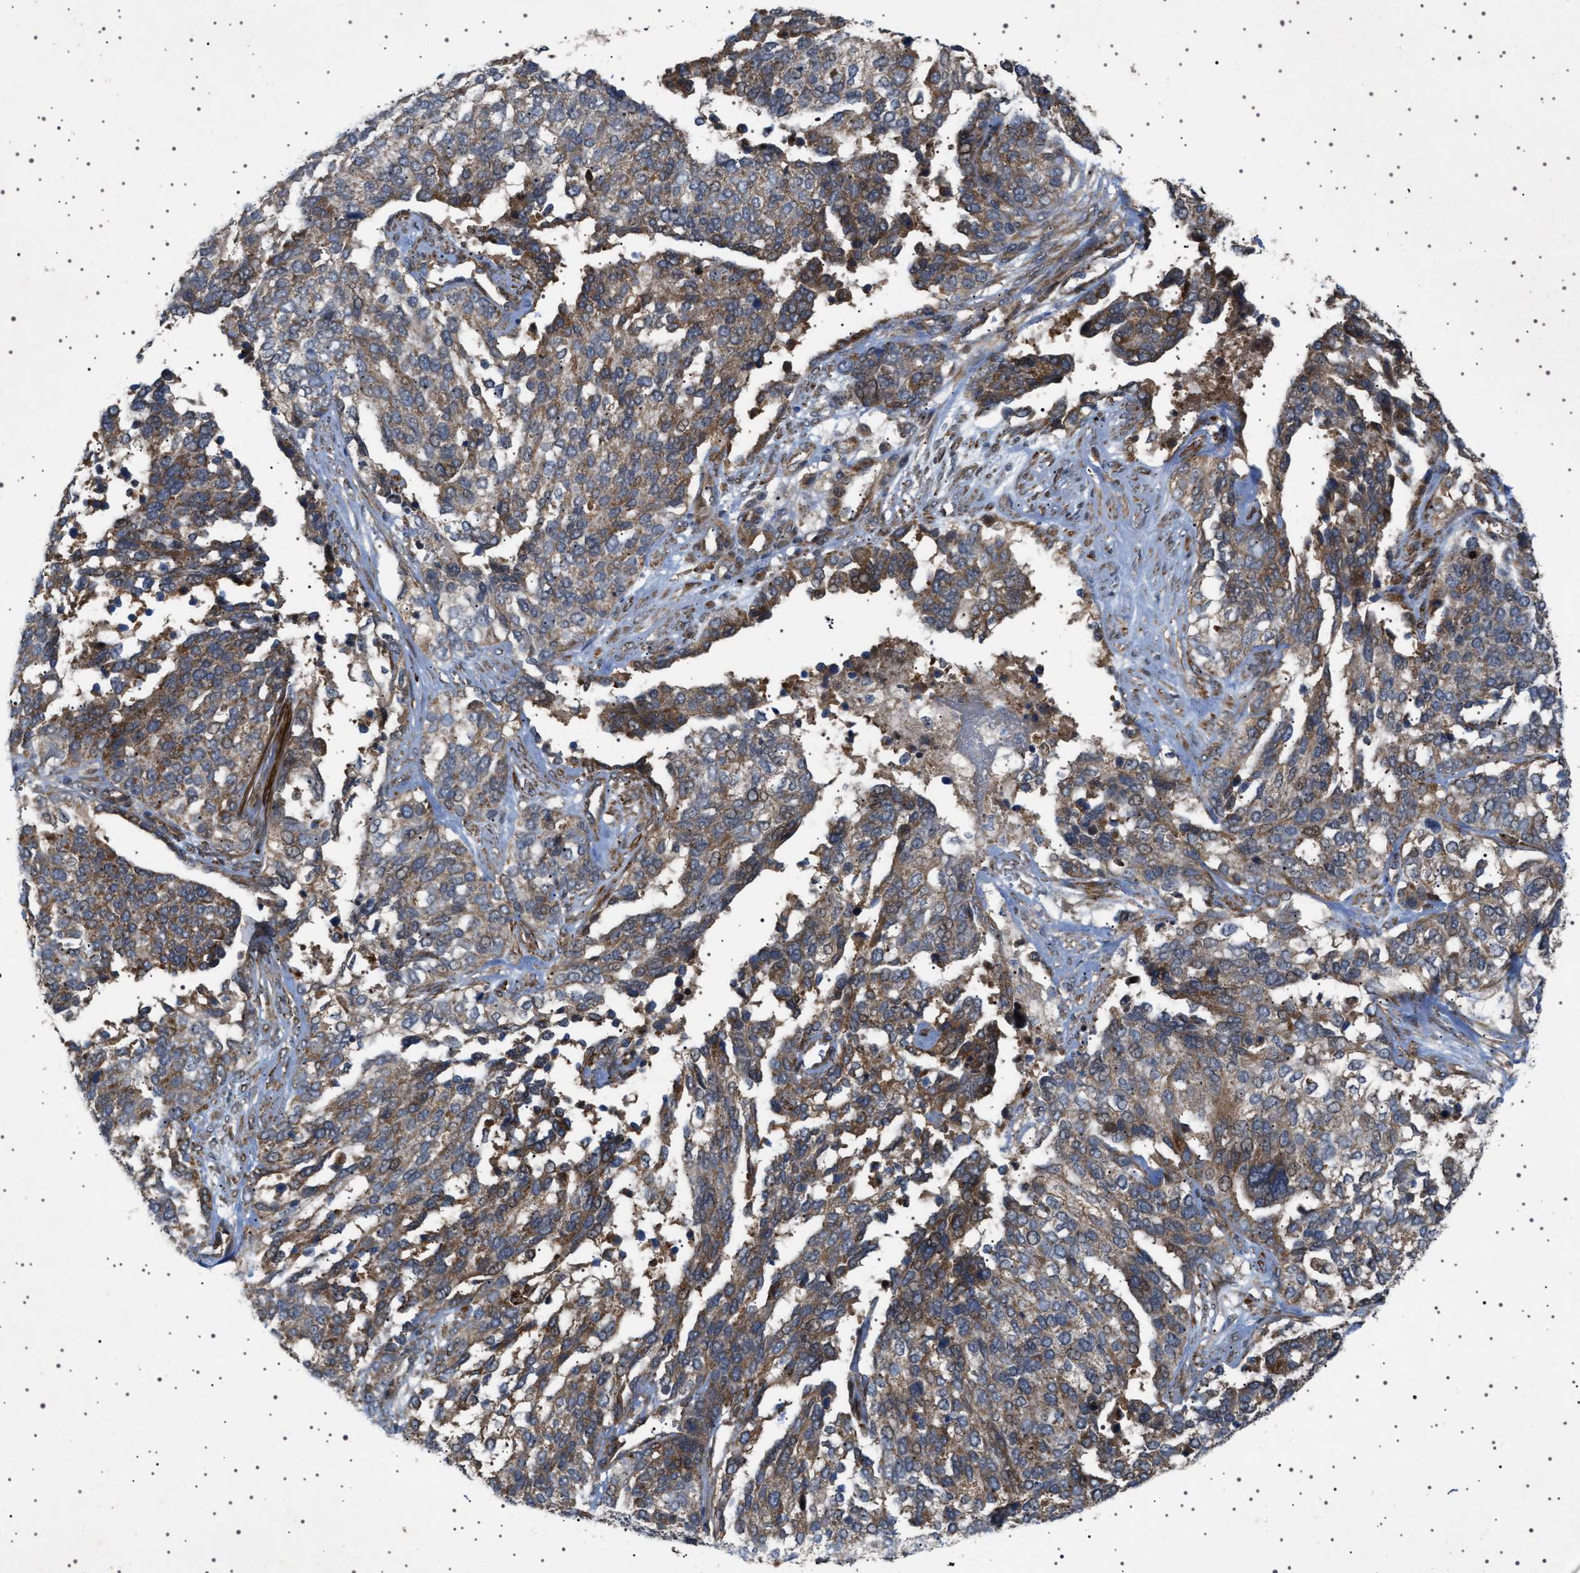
{"staining": {"intensity": "moderate", "quantity": ">75%", "location": "cytoplasmic/membranous"}, "tissue": "ovarian cancer", "cell_type": "Tumor cells", "image_type": "cancer", "snomed": [{"axis": "morphology", "description": "Cystadenocarcinoma, serous, NOS"}, {"axis": "topography", "description": "Ovary"}], "caption": "Immunohistochemistry (DAB) staining of ovarian cancer (serous cystadenocarcinoma) reveals moderate cytoplasmic/membranous protein expression in approximately >75% of tumor cells. The staining was performed using DAB, with brown indicating positive protein expression. Nuclei are stained blue with hematoxylin.", "gene": "CCDC186", "patient": {"sex": "female", "age": 44}}